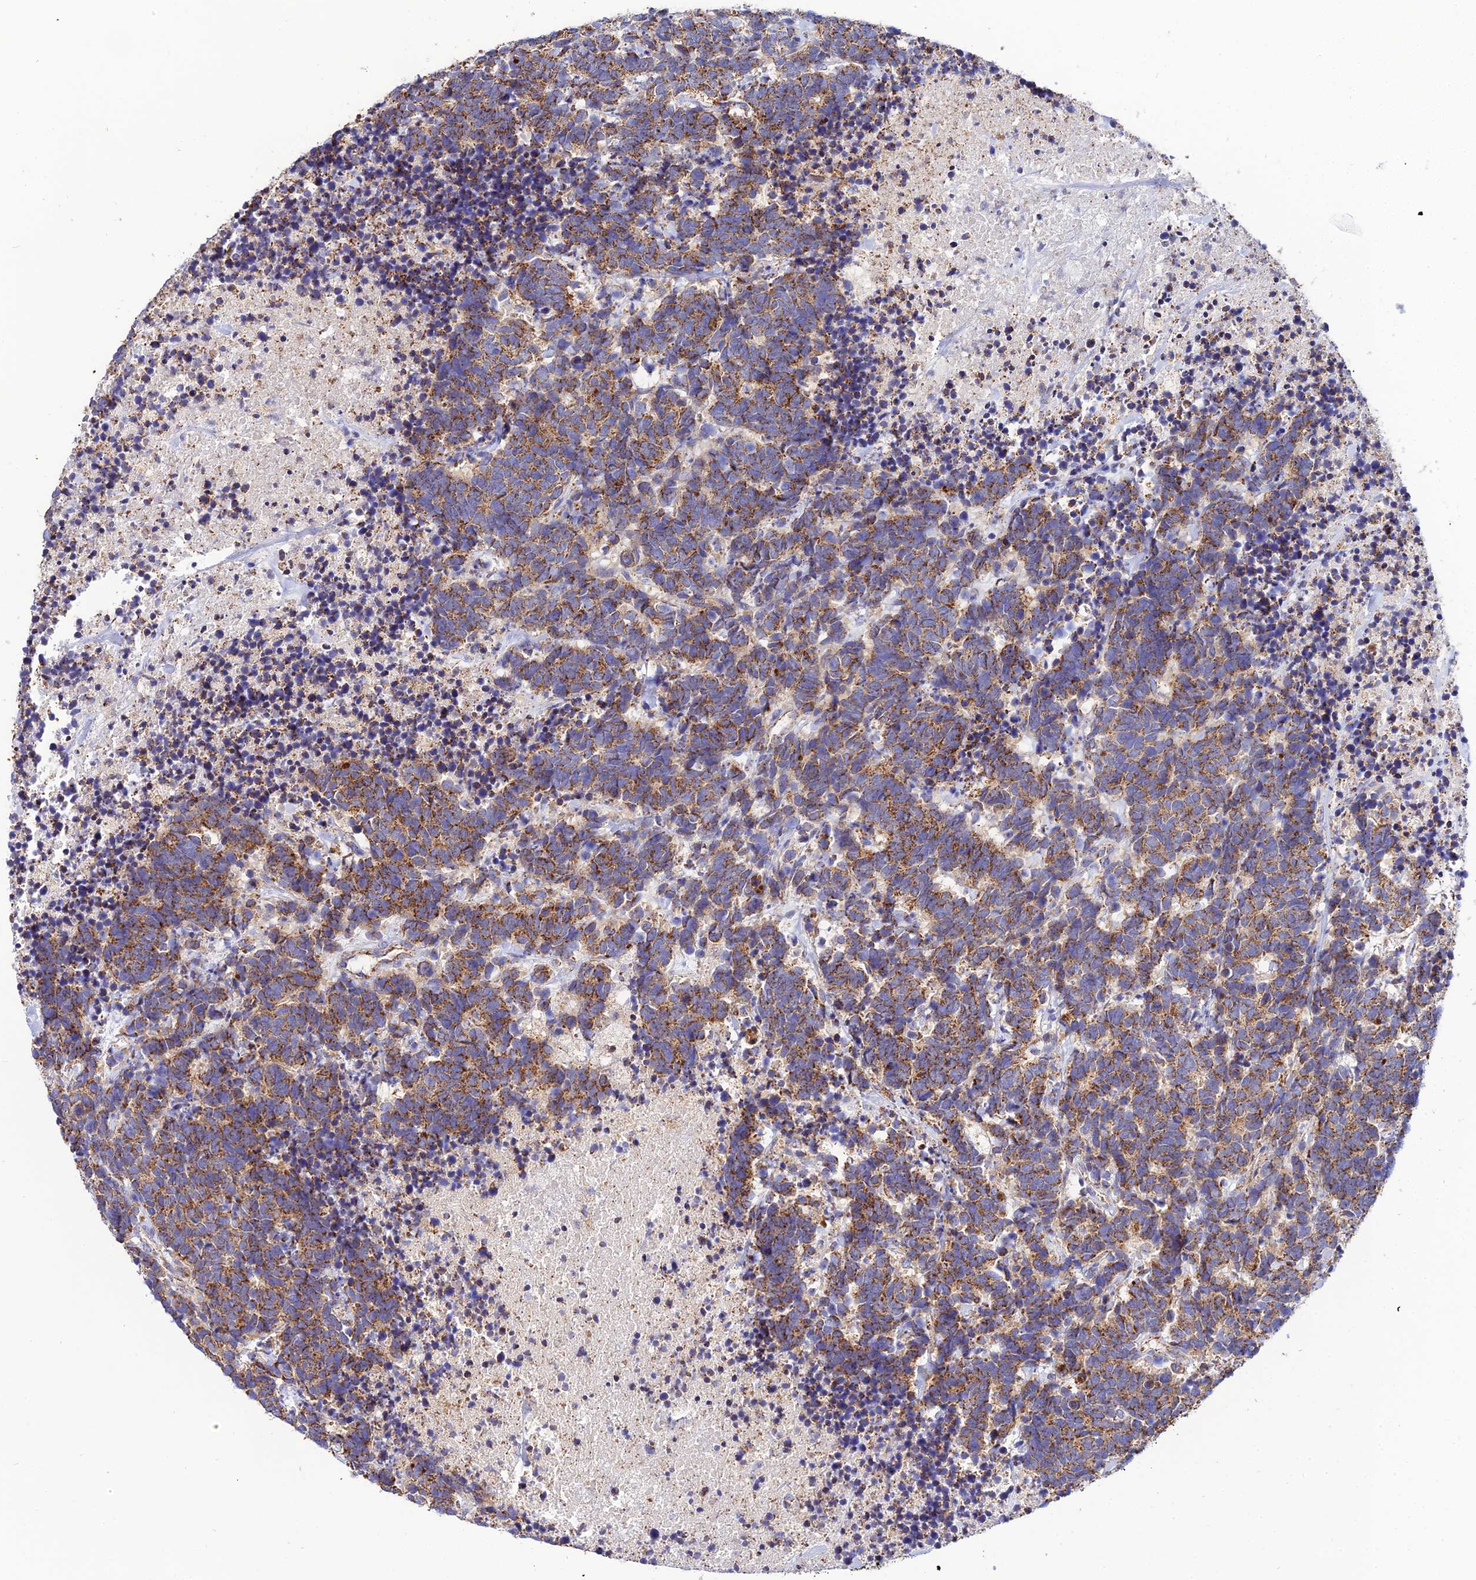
{"staining": {"intensity": "moderate", "quantity": ">75%", "location": "cytoplasmic/membranous"}, "tissue": "carcinoid", "cell_type": "Tumor cells", "image_type": "cancer", "snomed": [{"axis": "morphology", "description": "Carcinoma, NOS"}, {"axis": "morphology", "description": "Carcinoid, malignant, NOS"}, {"axis": "topography", "description": "Prostate"}], "caption": "Human carcinoid stained for a protein (brown) reveals moderate cytoplasmic/membranous positive staining in approximately >75% of tumor cells.", "gene": "NIPSNAP3A", "patient": {"sex": "male", "age": 57}}